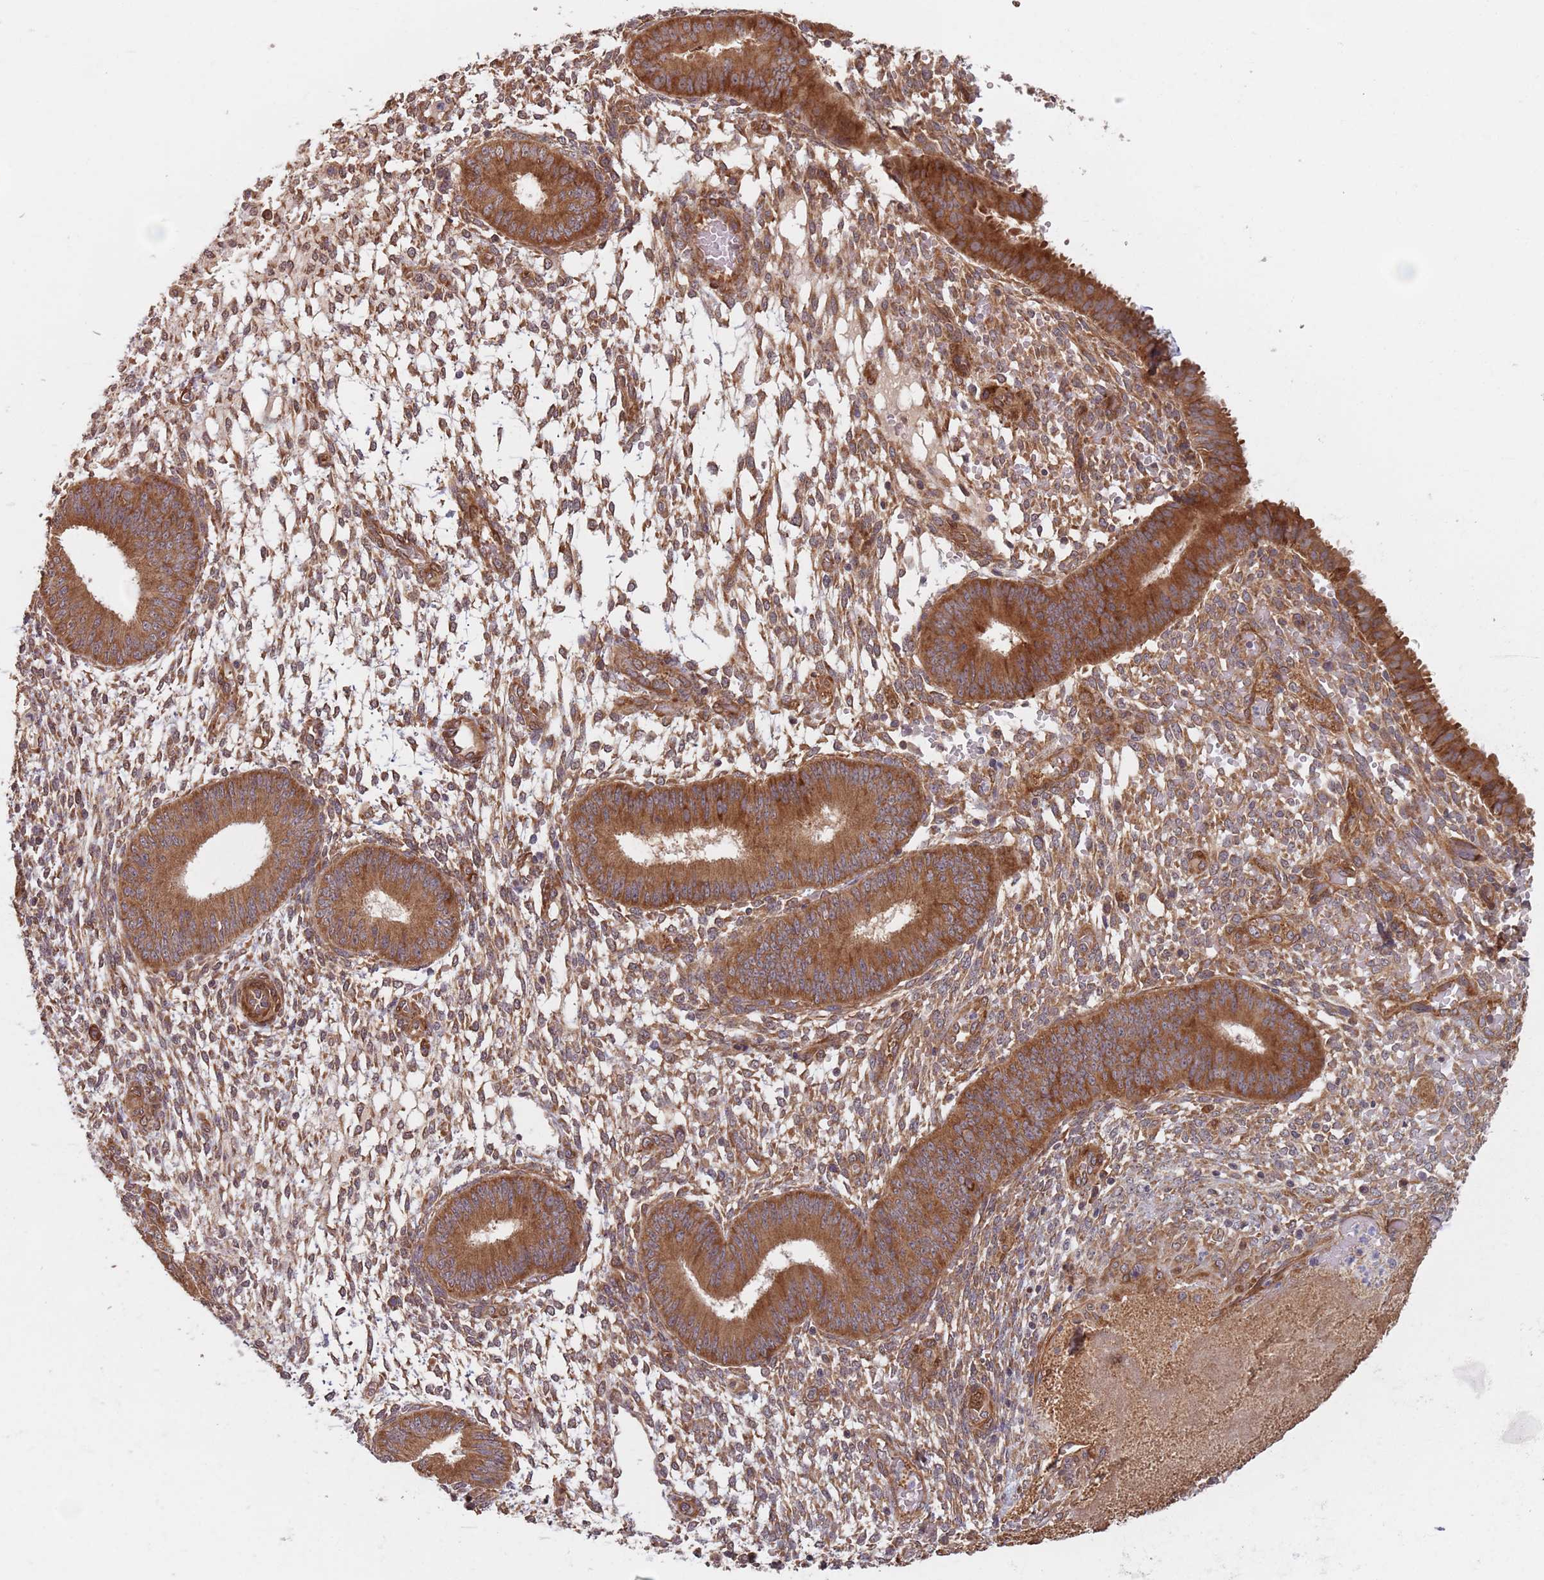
{"staining": {"intensity": "moderate", "quantity": ">75%", "location": "cytoplasmic/membranous"}, "tissue": "endometrium", "cell_type": "Cells in endometrial stroma", "image_type": "normal", "snomed": [{"axis": "morphology", "description": "Normal tissue, NOS"}, {"axis": "topography", "description": "Endometrium"}], "caption": "This image demonstrates benign endometrium stained with immunohistochemistry (IHC) to label a protein in brown. The cytoplasmic/membranous of cells in endometrial stroma show moderate positivity for the protein. Nuclei are counter-stained blue.", "gene": "NOTCH3", "patient": {"sex": "female", "age": 49}}